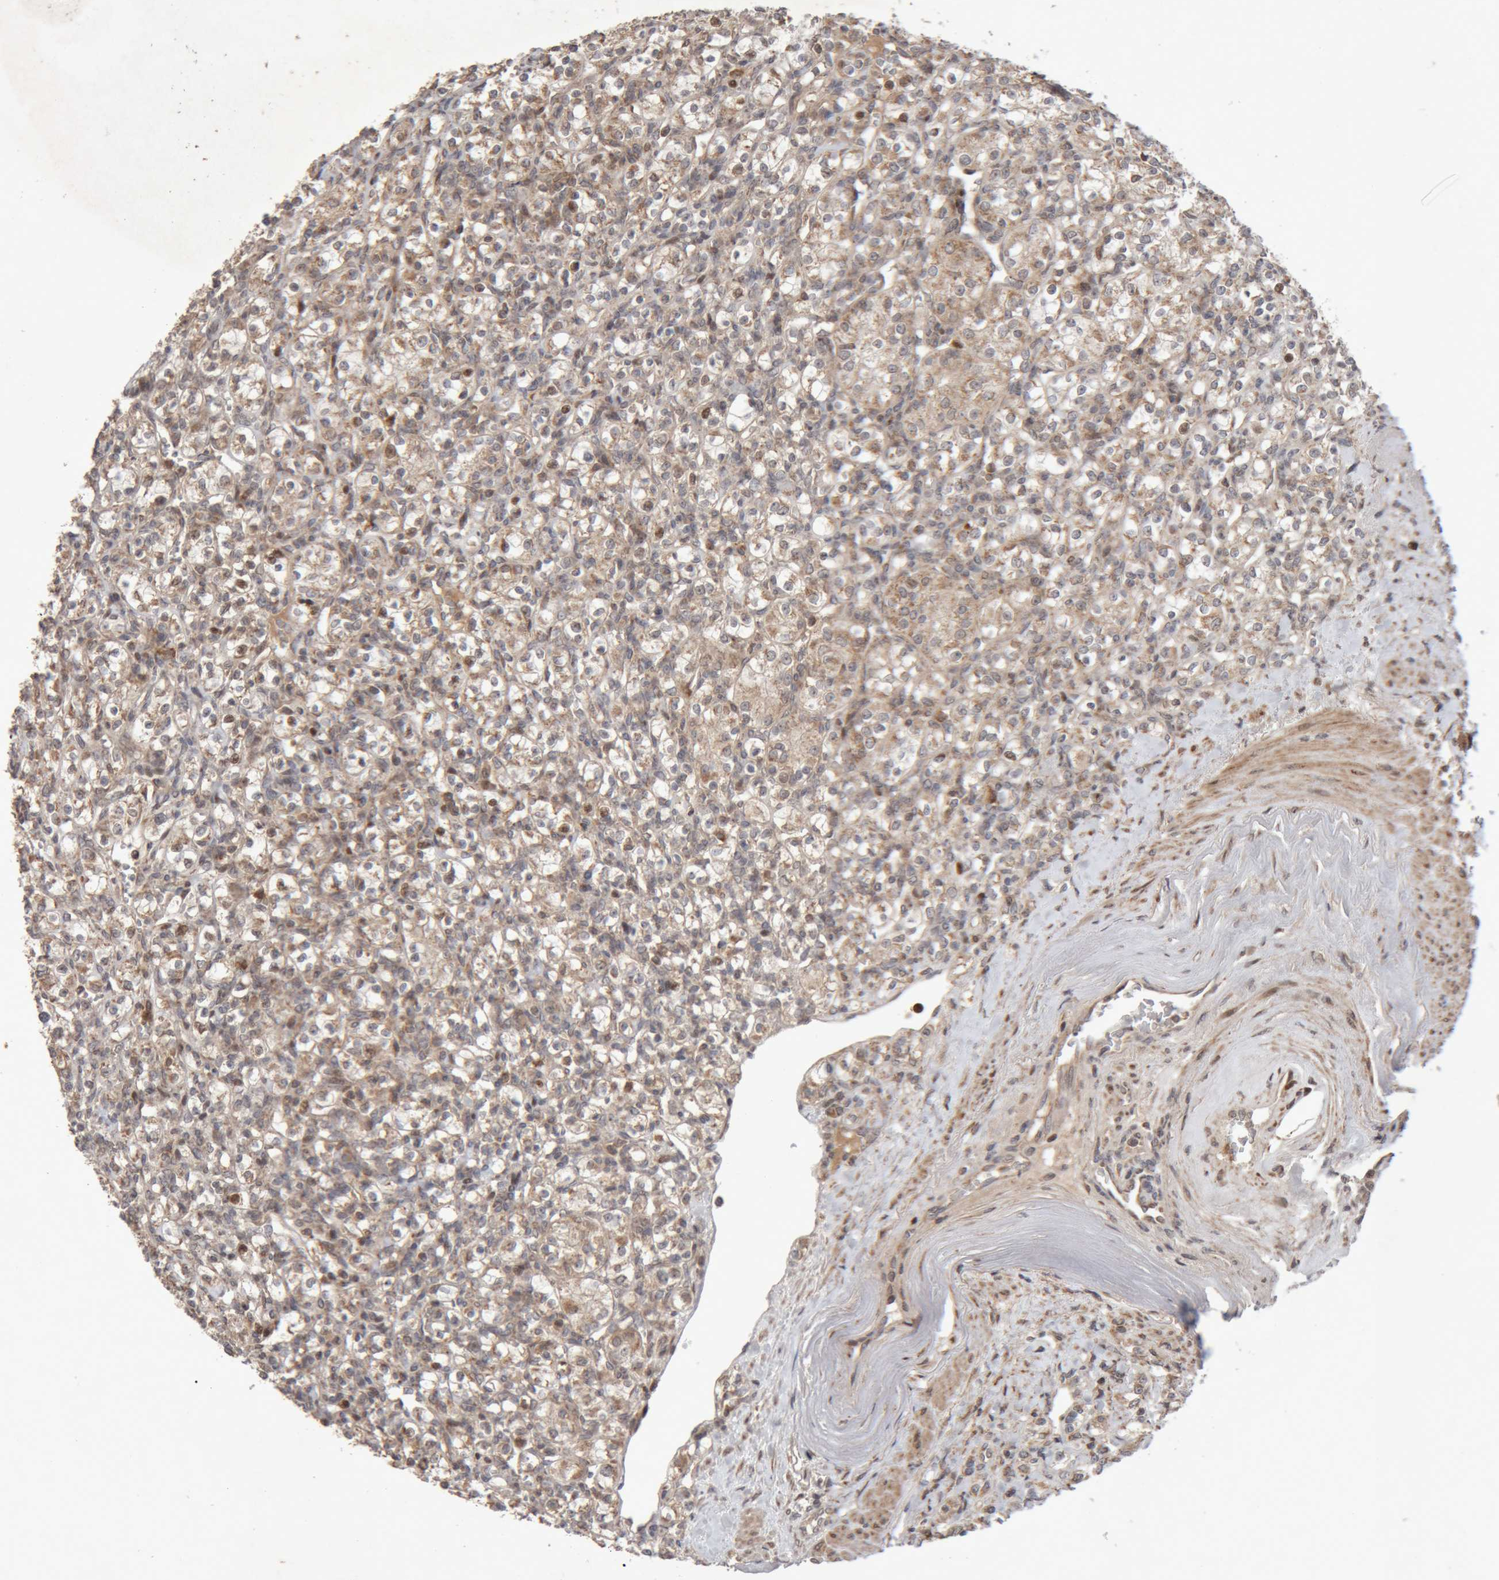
{"staining": {"intensity": "weak", "quantity": ">75%", "location": "cytoplasmic/membranous"}, "tissue": "renal cancer", "cell_type": "Tumor cells", "image_type": "cancer", "snomed": [{"axis": "morphology", "description": "Adenocarcinoma, NOS"}, {"axis": "topography", "description": "Kidney"}], "caption": "This is an image of immunohistochemistry staining of renal cancer, which shows weak expression in the cytoplasmic/membranous of tumor cells.", "gene": "KIF21B", "patient": {"sex": "male", "age": 77}}